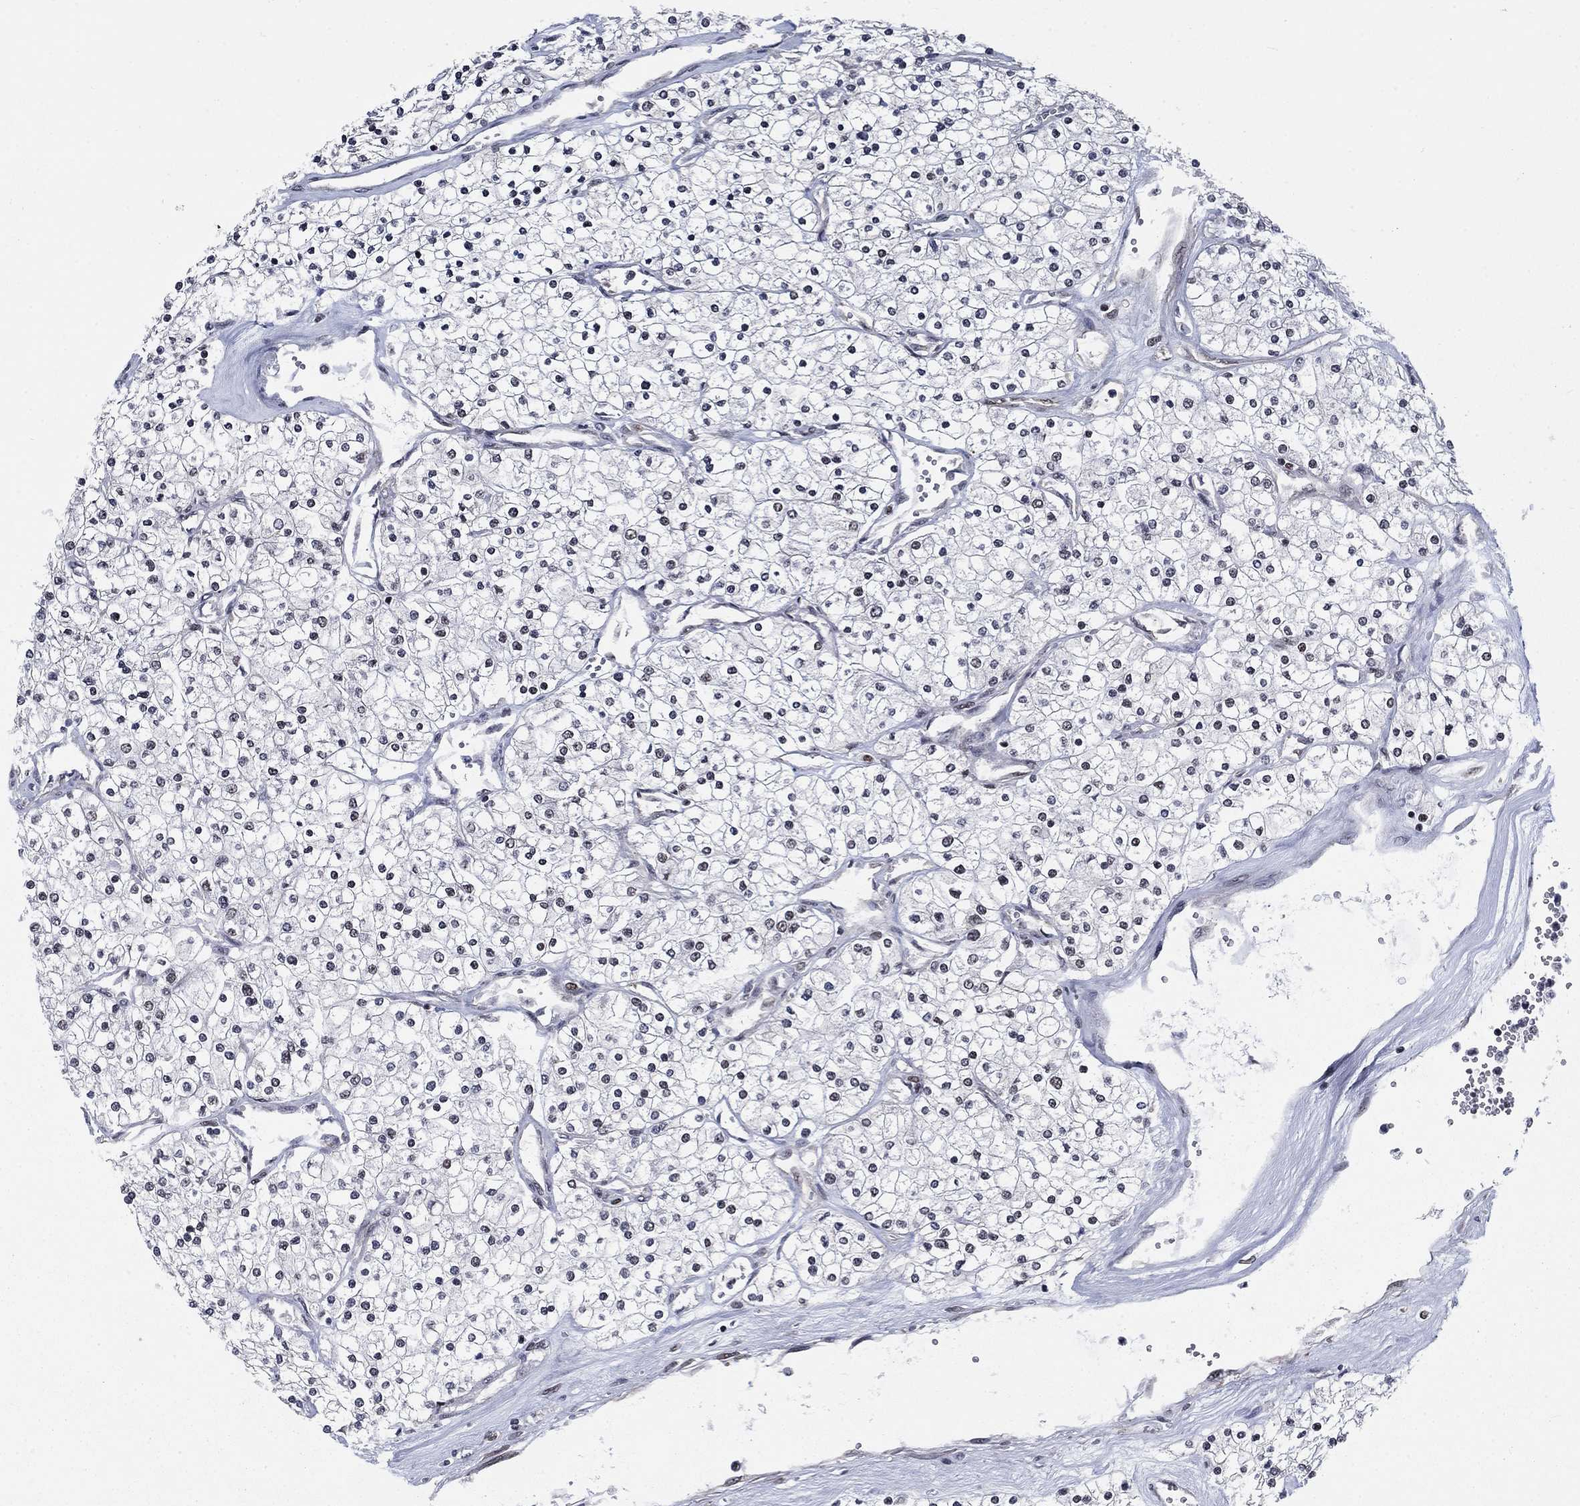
{"staining": {"intensity": "negative", "quantity": "none", "location": "none"}, "tissue": "renal cancer", "cell_type": "Tumor cells", "image_type": "cancer", "snomed": [{"axis": "morphology", "description": "Adenocarcinoma, NOS"}, {"axis": "topography", "description": "Kidney"}], "caption": "A micrograph of renal cancer stained for a protein demonstrates no brown staining in tumor cells.", "gene": "RPRD1B", "patient": {"sex": "male", "age": 80}}